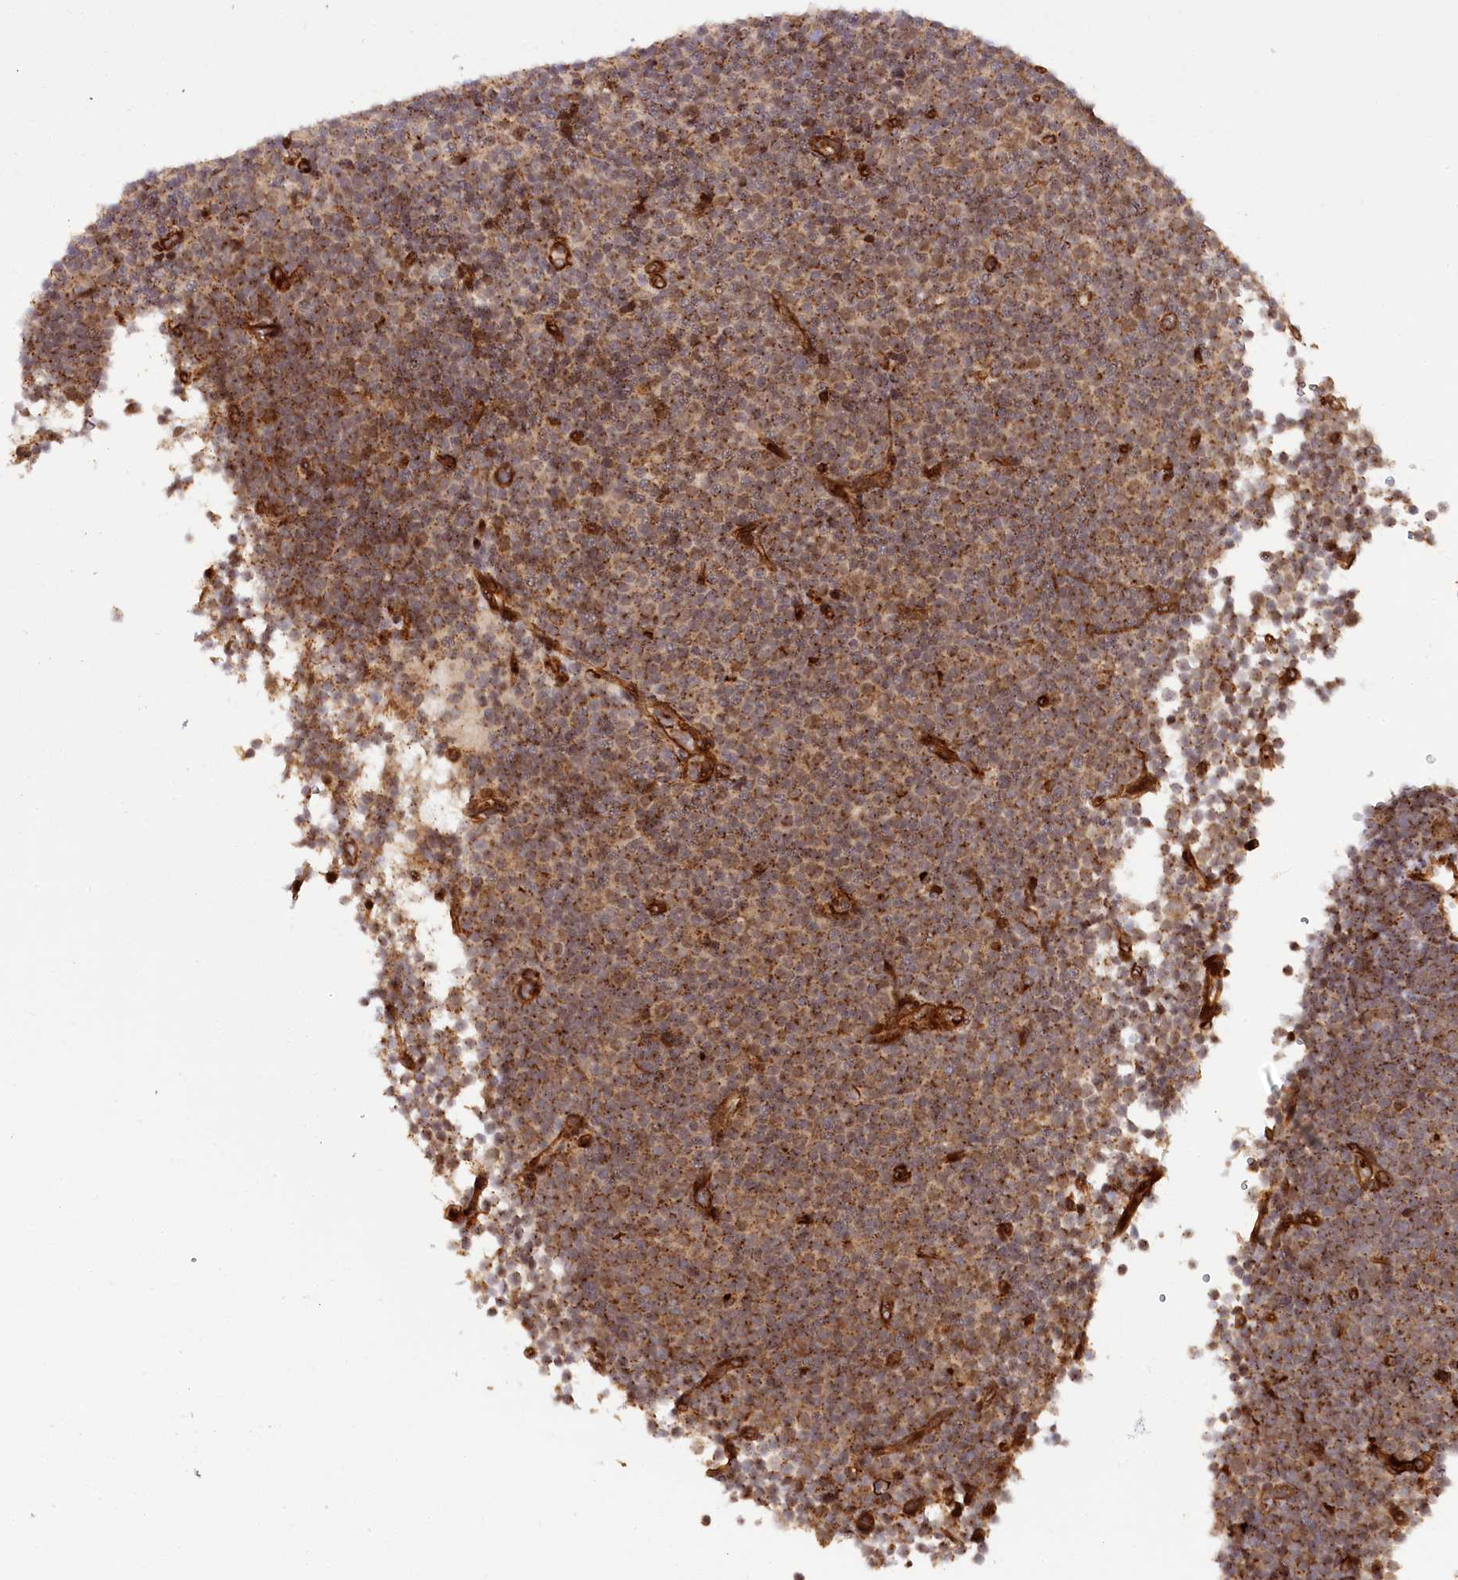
{"staining": {"intensity": "moderate", "quantity": ">75%", "location": "cytoplasmic/membranous,nuclear"}, "tissue": "lymphoma", "cell_type": "Tumor cells", "image_type": "cancer", "snomed": [{"axis": "morphology", "description": "Malignant lymphoma, non-Hodgkin's type, Low grade"}, {"axis": "topography", "description": "Lymph node"}], "caption": "Moderate cytoplasmic/membranous and nuclear positivity for a protein is seen in about >75% of tumor cells of low-grade malignant lymphoma, non-Hodgkin's type using immunohistochemistry (IHC).", "gene": "COPG1", "patient": {"sex": "female", "age": 67}}